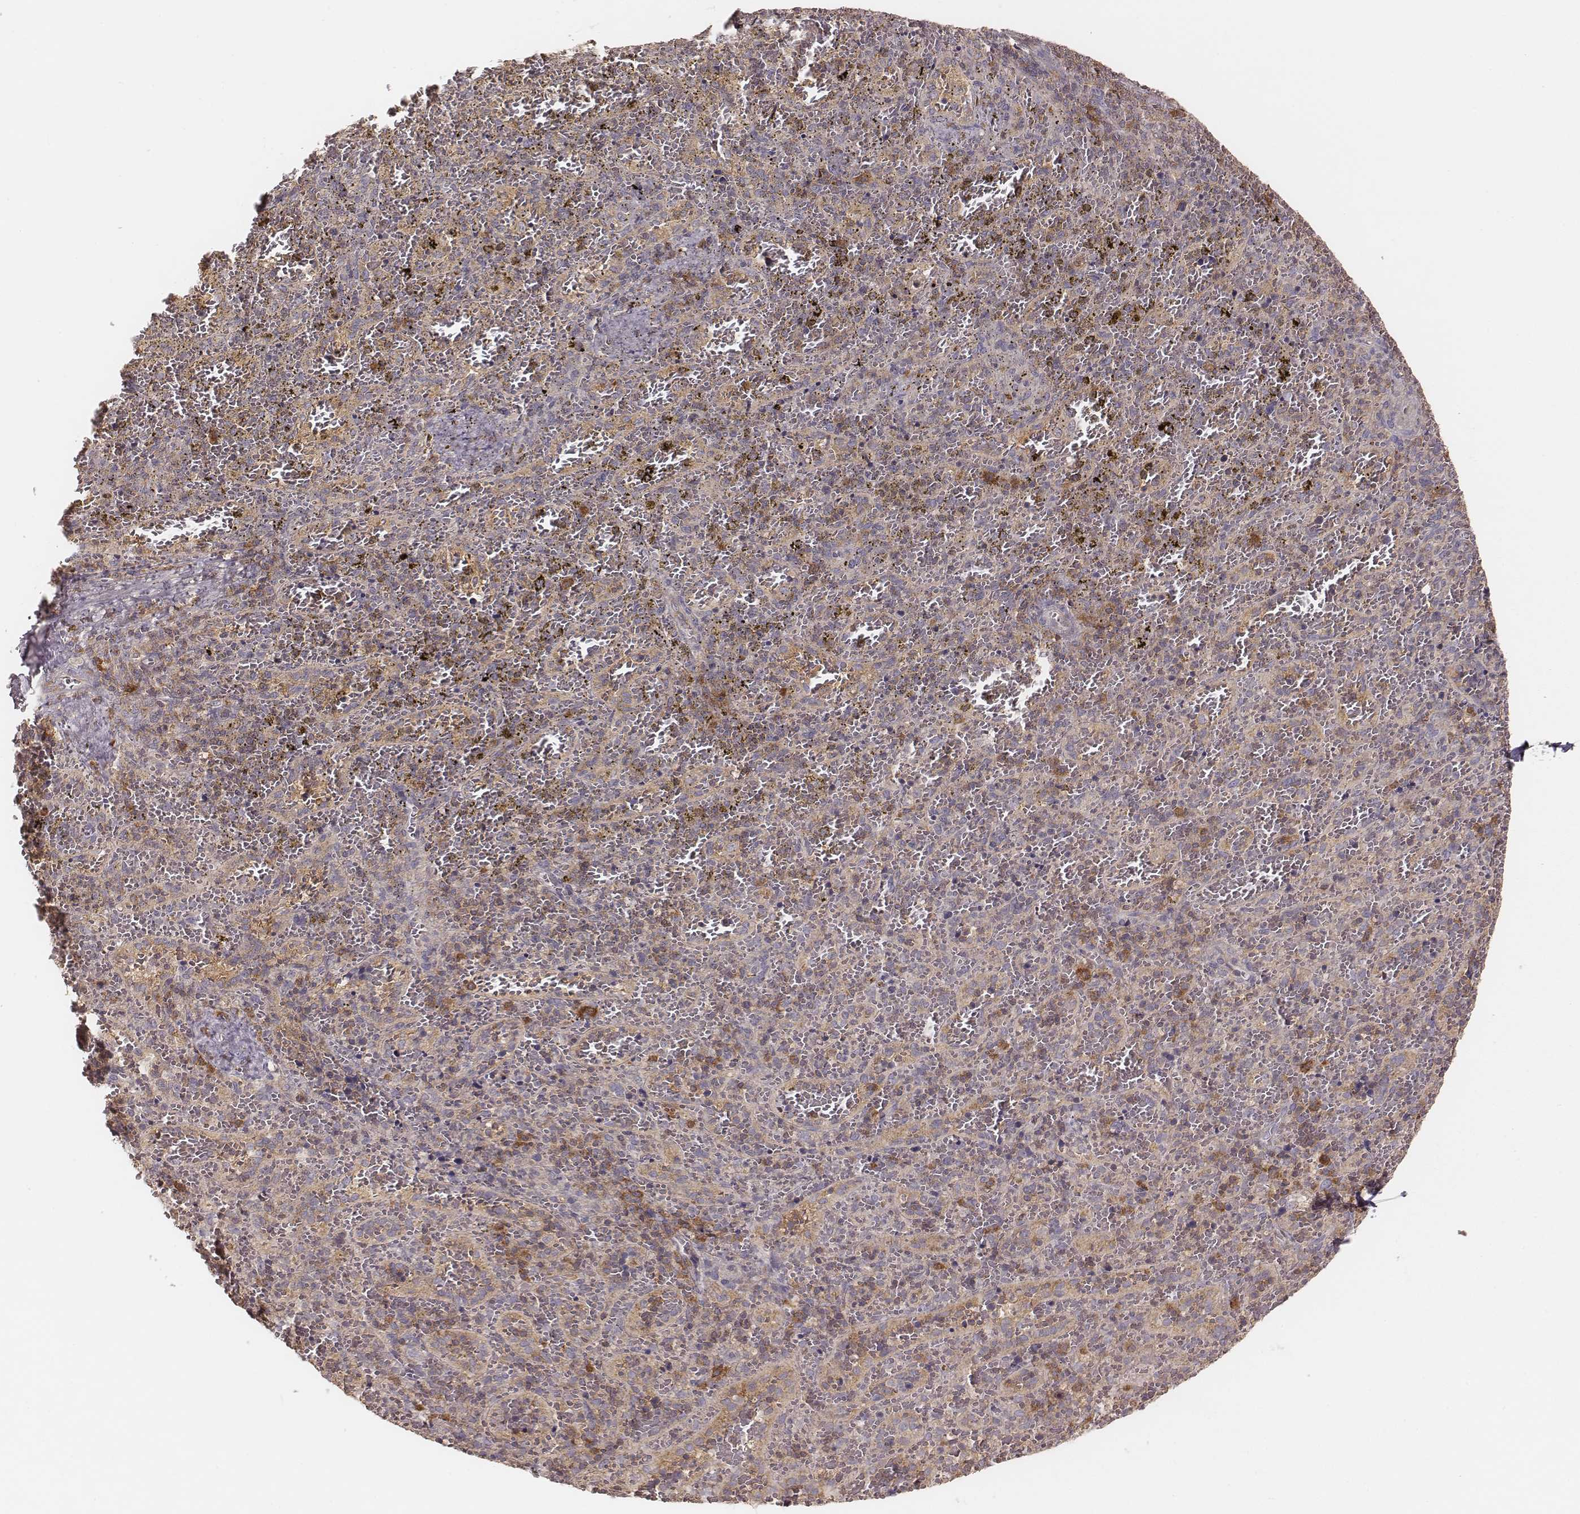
{"staining": {"intensity": "moderate", "quantity": "<25%", "location": "cytoplasmic/membranous"}, "tissue": "spleen", "cell_type": "Cells in red pulp", "image_type": "normal", "snomed": [{"axis": "morphology", "description": "Normal tissue, NOS"}, {"axis": "topography", "description": "Spleen"}], "caption": "A micrograph showing moderate cytoplasmic/membranous positivity in approximately <25% of cells in red pulp in normal spleen, as visualized by brown immunohistochemical staining.", "gene": "CARS1", "patient": {"sex": "female", "age": 50}}